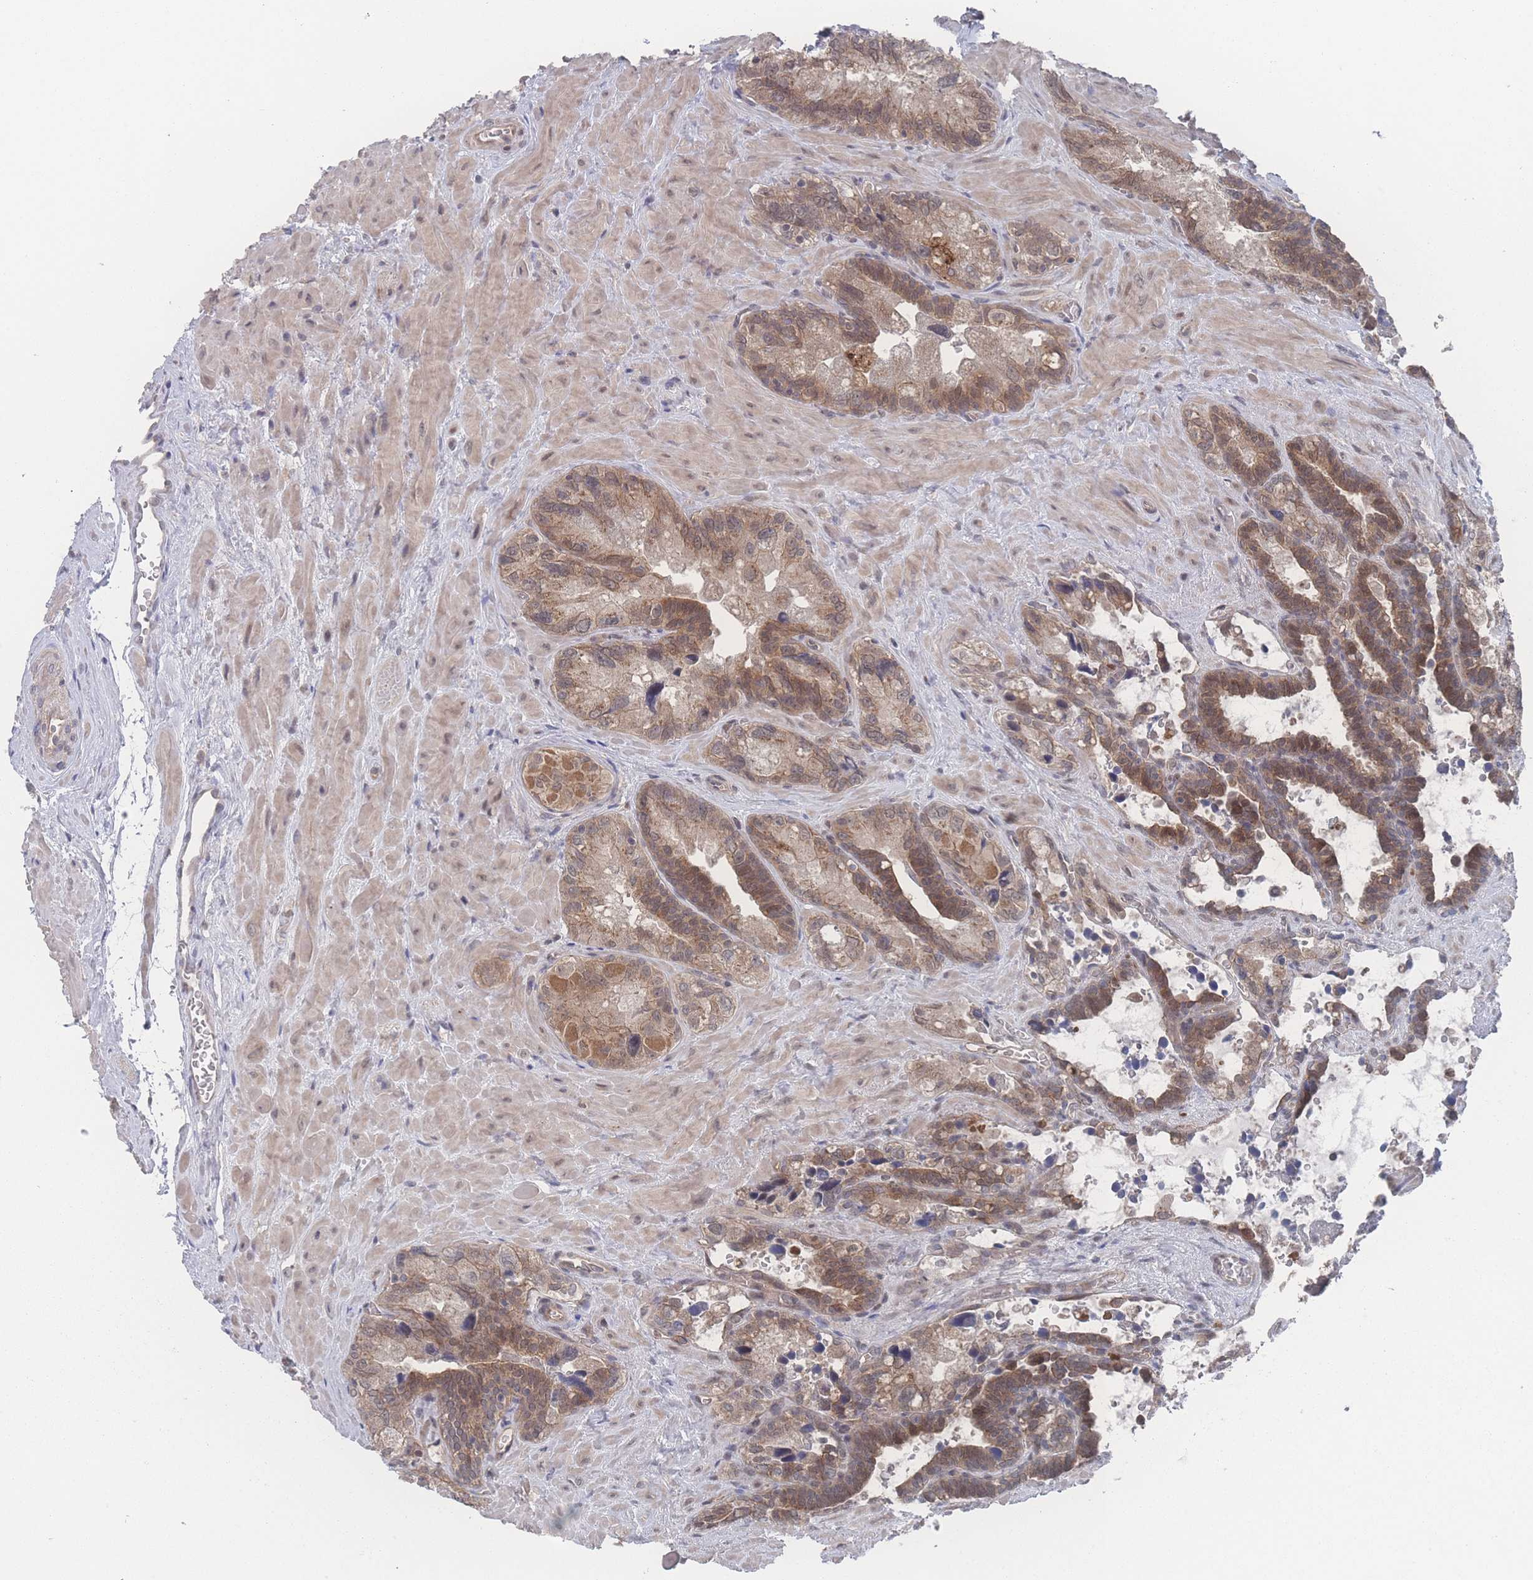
{"staining": {"intensity": "moderate", "quantity": ">75%", "location": "cytoplasmic/membranous,nuclear"}, "tissue": "seminal vesicle", "cell_type": "Glandular cells", "image_type": "normal", "snomed": [{"axis": "morphology", "description": "Normal tissue, NOS"}, {"axis": "topography", "description": "Seminal veicle"}], "caption": "Immunohistochemistry (DAB) staining of normal seminal vesicle reveals moderate cytoplasmic/membranous,nuclear protein expression in approximately >75% of glandular cells.", "gene": "NBEAL1", "patient": {"sex": "male", "age": 68}}